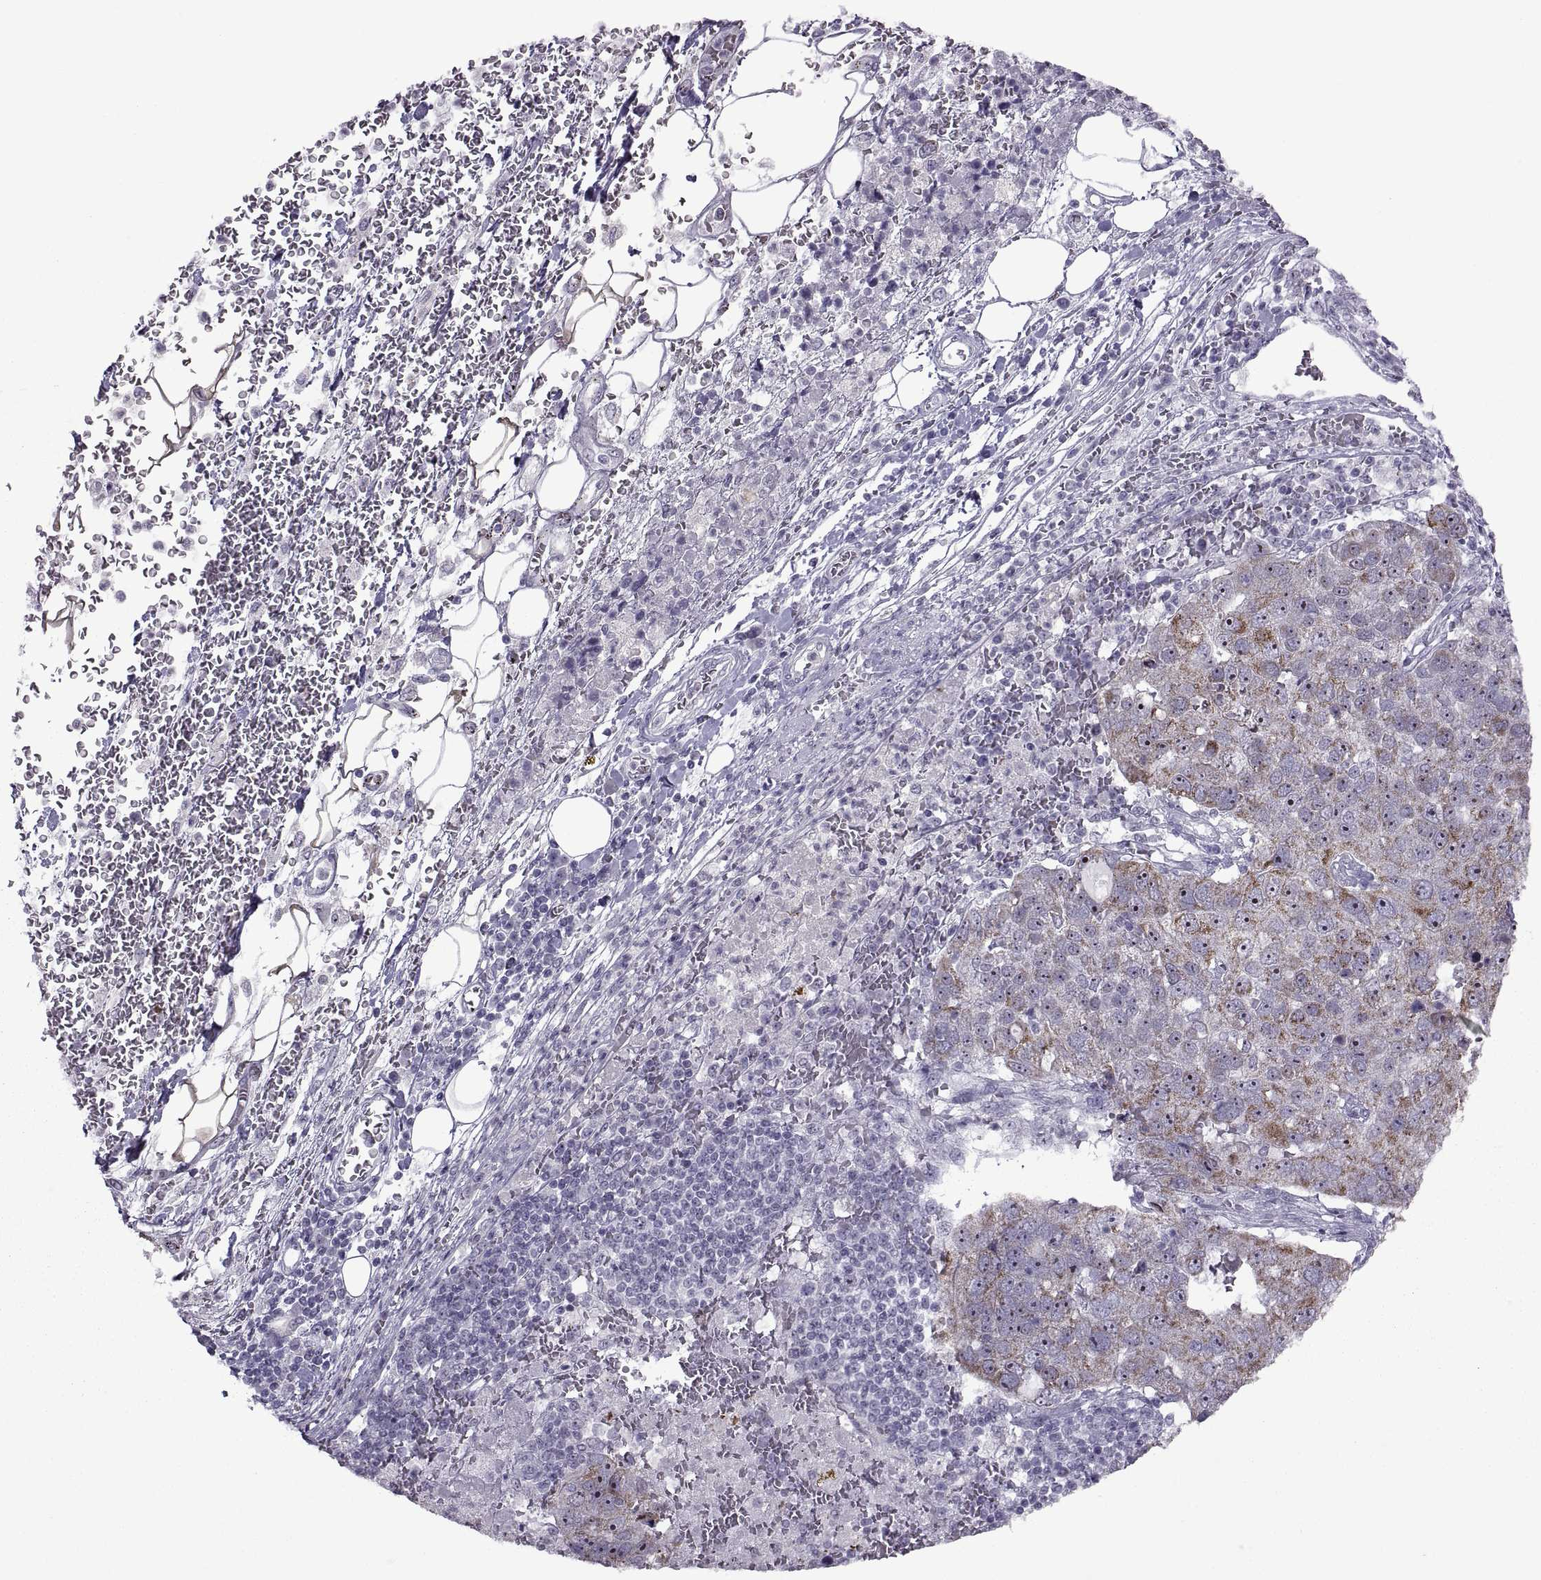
{"staining": {"intensity": "strong", "quantity": "<25%", "location": "cytoplasmic/membranous"}, "tissue": "pancreatic cancer", "cell_type": "Tumor cells", "image_type": "cancer", "snomed": [{"axis": "morphology", "description": "Adenocarcinoma, NOS"}, {"axis": "topography", "description": "Pancreas"}], "caption": "DAB immunohistochemical staining of human pancreatic cancer reveals strong cytoplasmic/membranous protein staining in about <25% of tumor cells.", "gene": "ASIC2", "patient": {"sex": "female", "age": 61}}